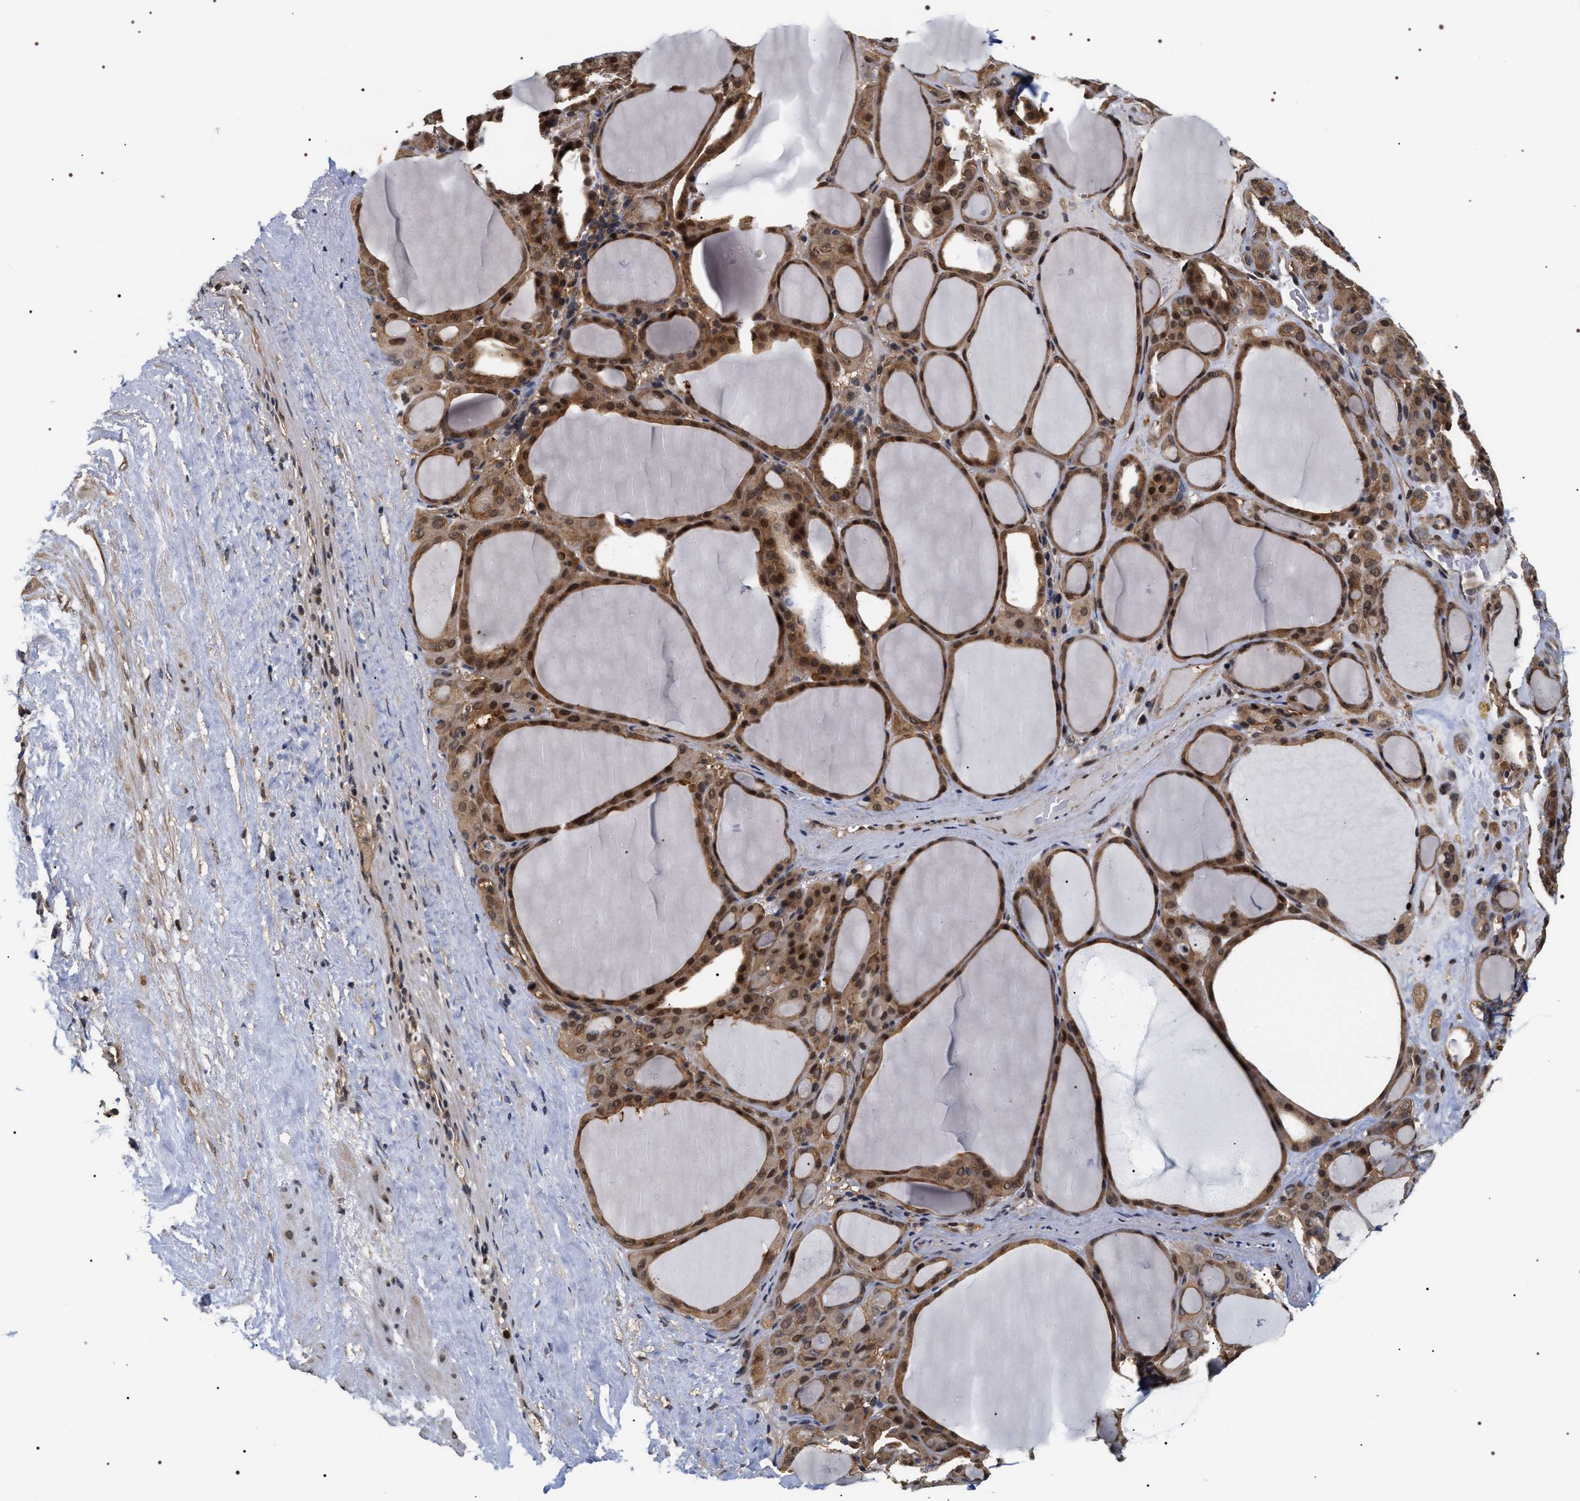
{"staining": {"intensity": "moderate", "quantity": ">75%", "location": "cytoplasmic/membranous,nuclear"}, "tissue": "thyroid gland", "cell_type": "Glandular cells", "image_type": "normal", "snomed": [{"axis": "morphology", "description": "Normal tissue, NOS"}, {"axis": "morphology", "description": "Carcinoma, NOS"}, {"axis": "topography", "description": "Thyroid gland"}], "caption": "Protein expression by immunohistochemistry reveals moderate cytoplasmic/membranous,nuclear positivity in approximately >75% of glandular cells in benign thyroid gland.", "gene": "BAG6", "patient": {"sex": "female", "age": 86}}